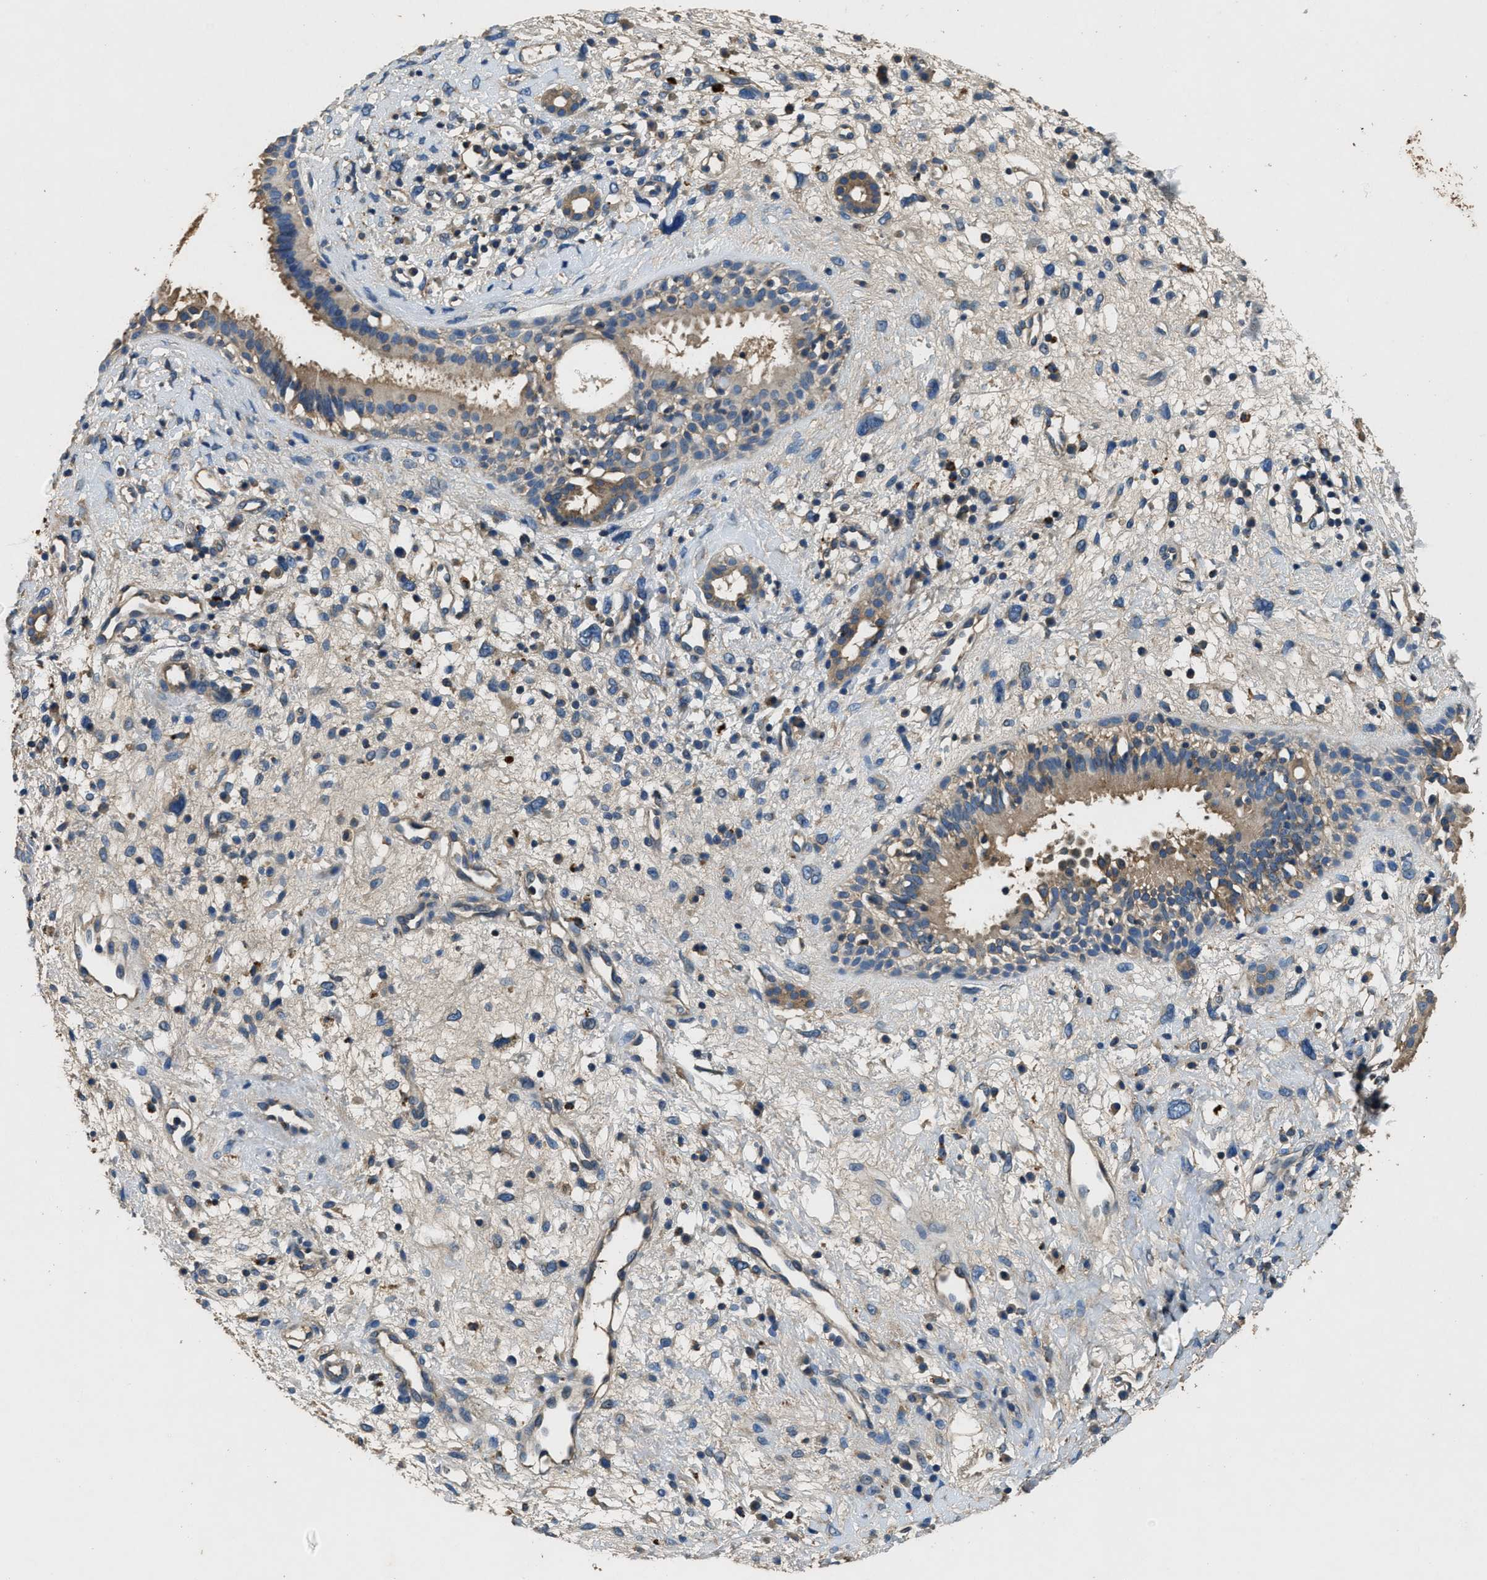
{"staining": {"intensity": "moderate", "quantity": ">75%", "location": "cytoplasmic/membranous"}, "tissue": "nasopharynx", "cell_type": "Respiratory epithelial cells", "image_type": "normal", "snomed": [{"axis": "morphology", "description": "Normal tissue, NOS"}, {"axis": "topography", "description": "Nasopharynx"}], "caption": "A photomicrograph showing moderate cytoplasmic/membranous staining in about >75% of respiratory epithelial cells in unremarkable nasopharynx, as visualized by brown immunohistochemical staining.", "gene": "BLOC1S1", "patient": {"sex": "male", "age": 22}}